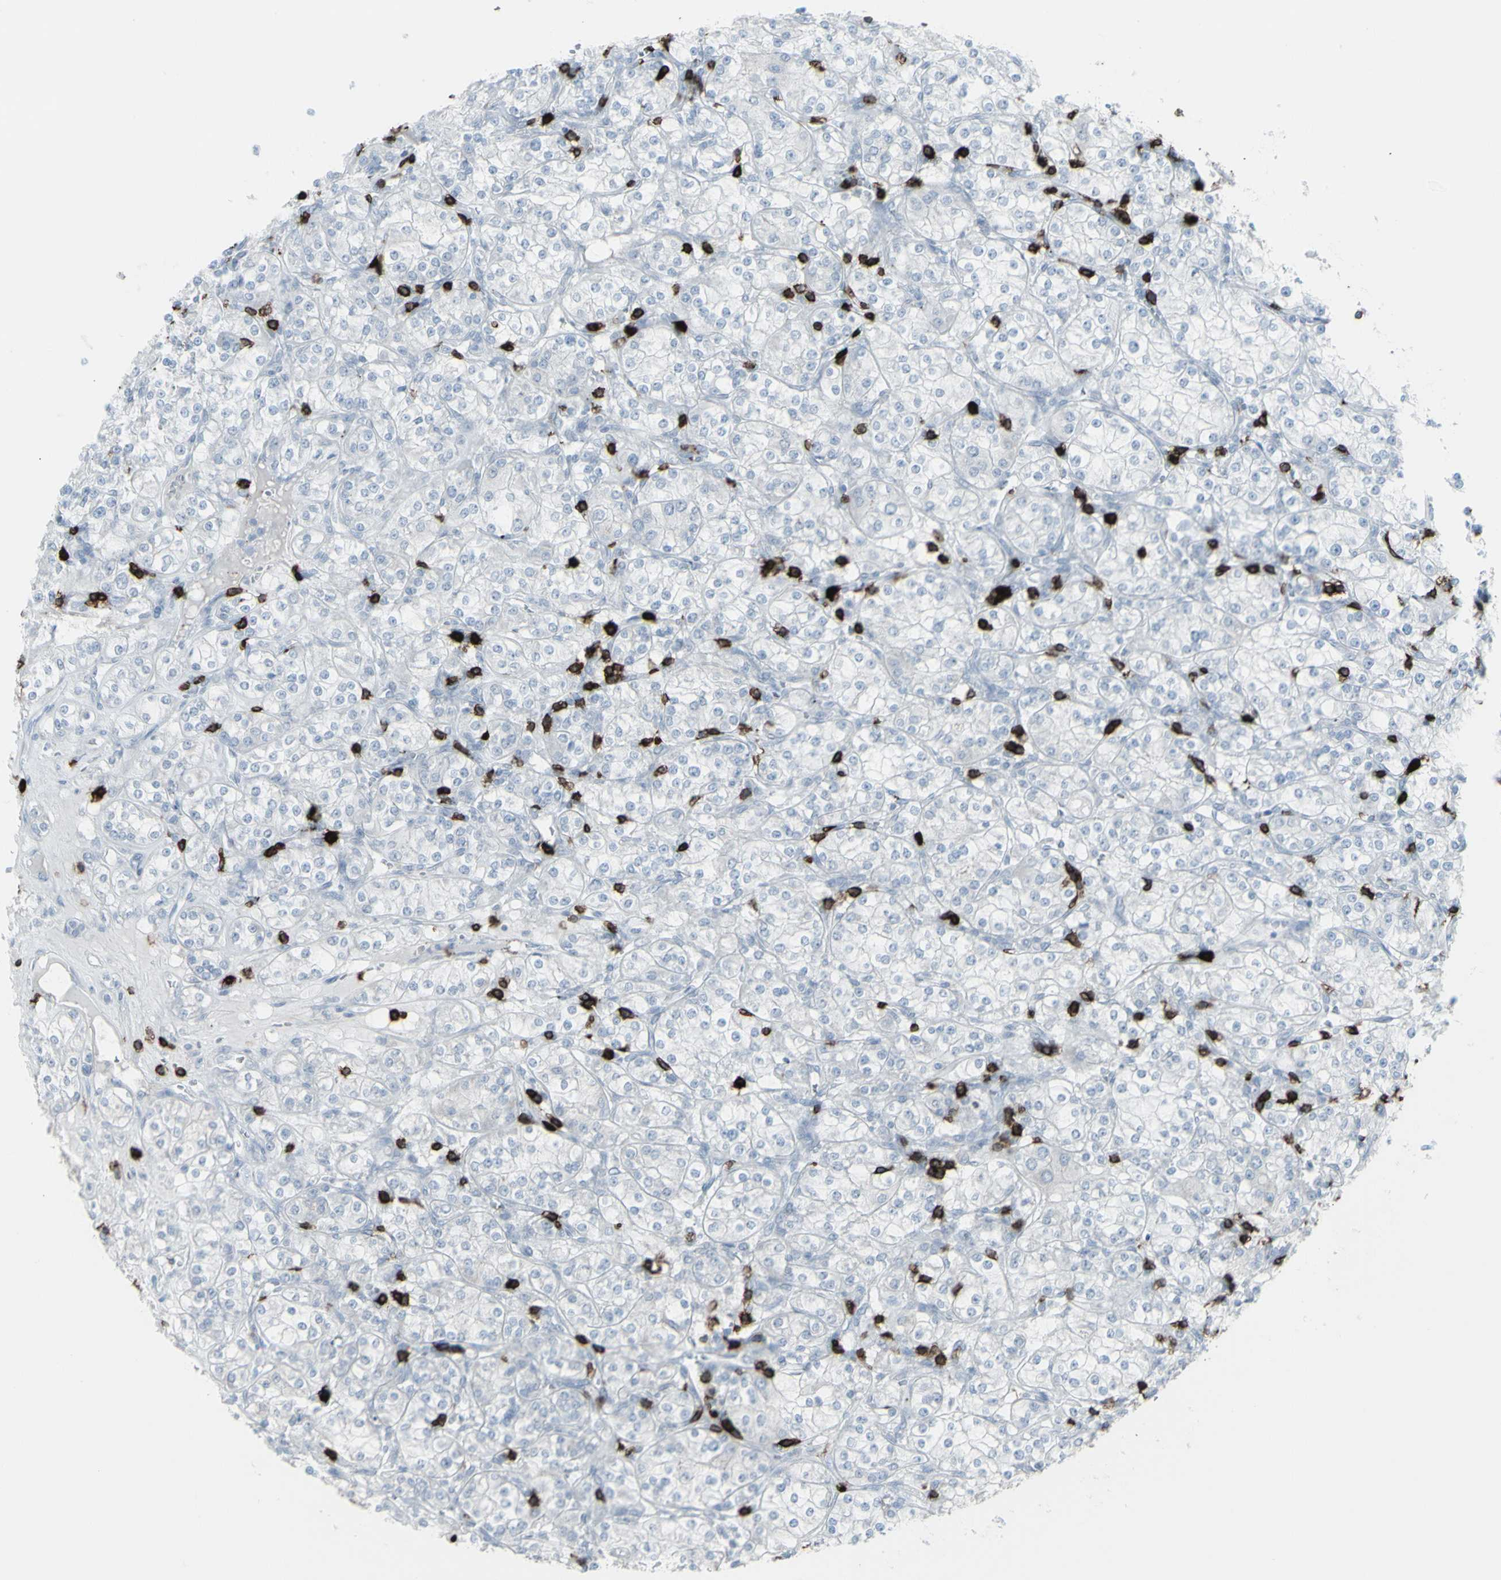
{"staining": {"intensity": "negative", "quantity": "none", "location": "none"}, "tissue": "renal cancer", "cell_type": "Tumor cells", "image_type": "cancer", "snomed": [{"axis": "morphology", "description": "Adenocarcinoma, NOS"}, {"axis": "topography", "description": "Kidney"}], "caption": "A photomicrograph of renal cancer (adenocarcinoma) stained for a protein shows no brown staining in tumor cells.", "gene": "CD247", "patient": {"sex": "male", "age": 77}}